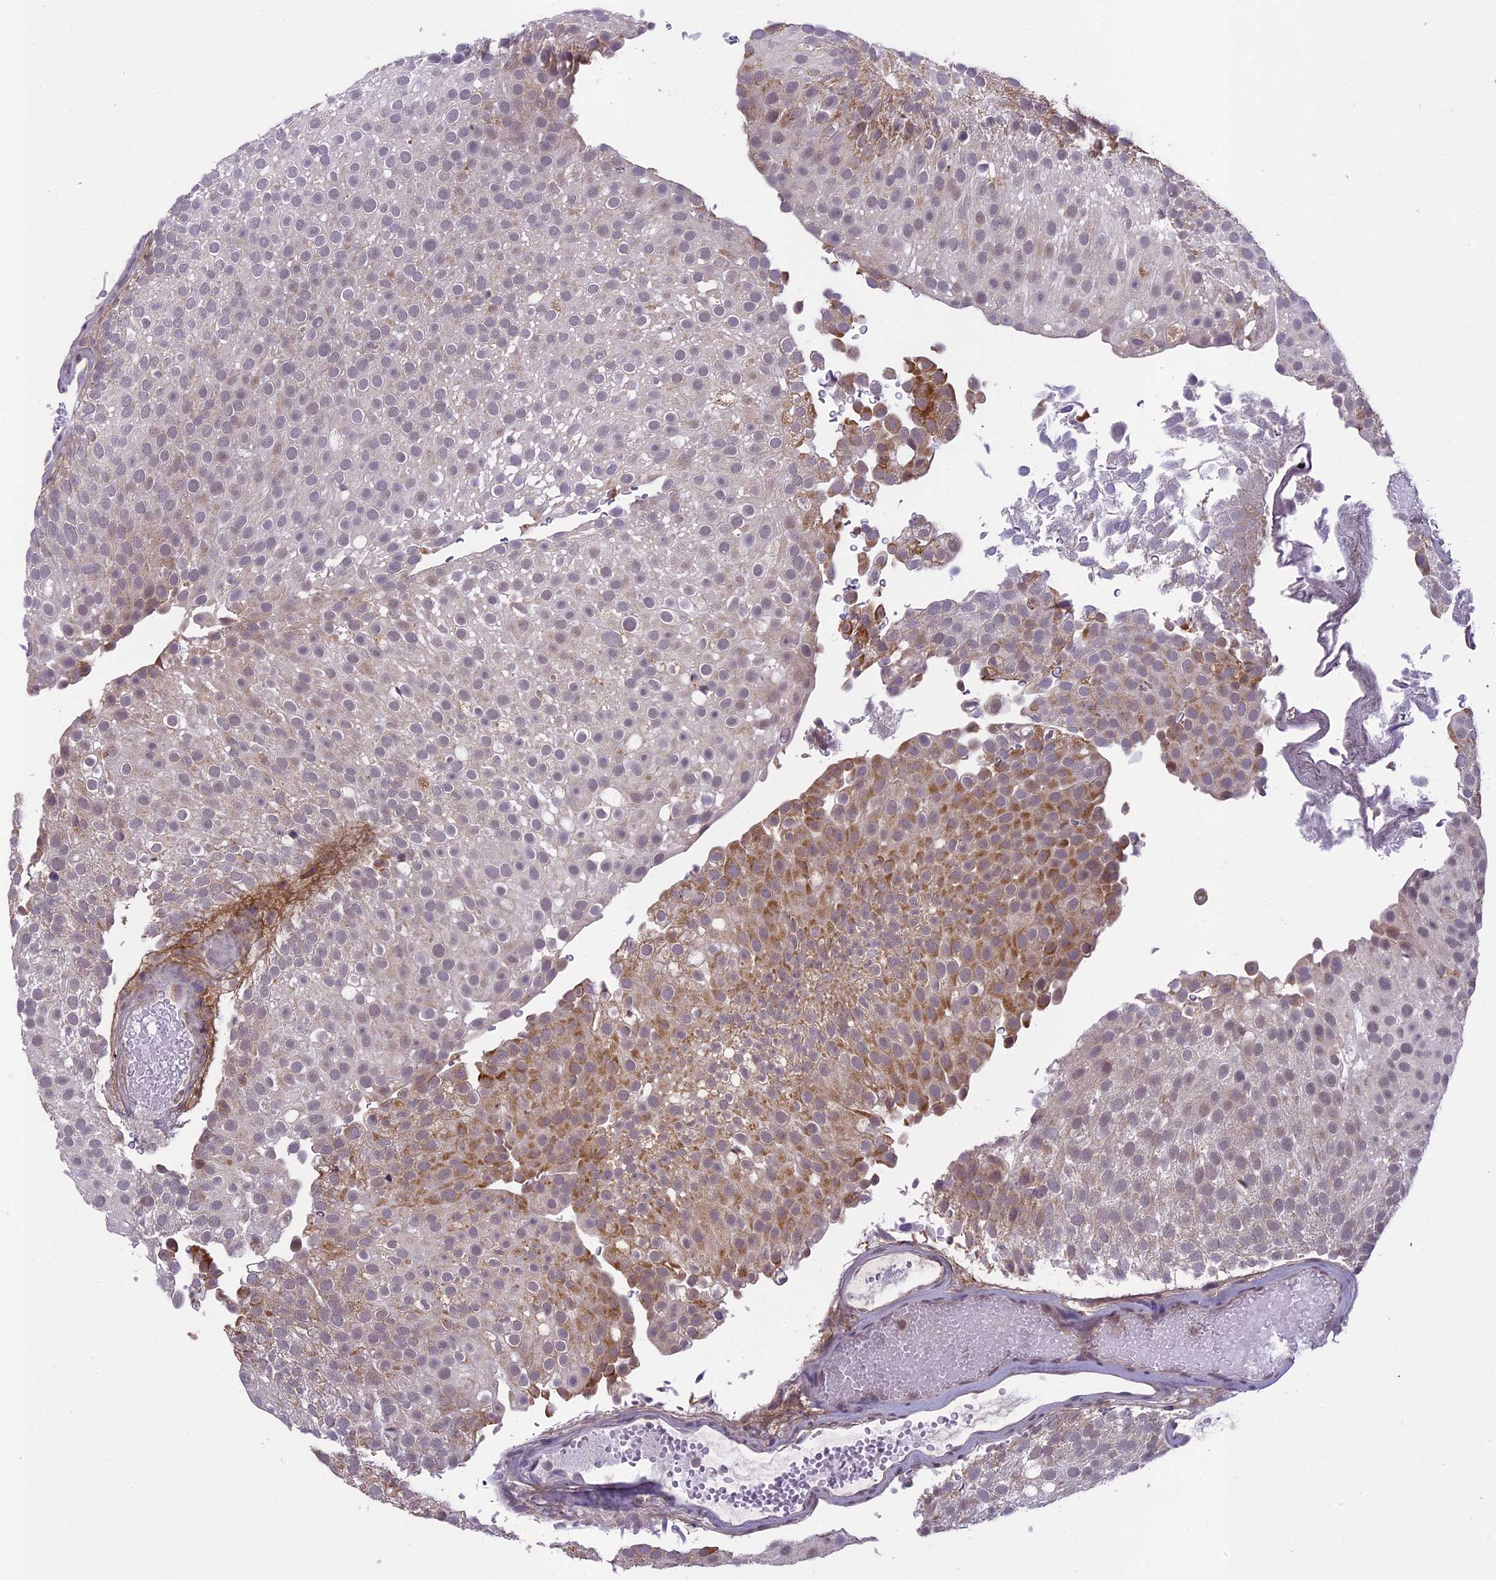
{"staining": {"intensity": "moderate", "quantity": "<25%", "location": "cytoplasmic/membranous,nuclear"}, "tissue": "urothelial cancer", "cell_type": "Tumor cells", "image_type": "cancer", "snomed": [{"axis": "morphology", "description": "Urothelial carcinoma, Low grade"}, {"axis": "topography", "description": "Urinary bladder"}], "caption": "This is a micrograph of IHC staining of urothelial carcinoma (low-grade), which shows moderate expression in the cytoplasmic/membranous and nuclear of tumor cells.", "gene": "ERG28", "patient": {"sex": "male", "age": 78}}